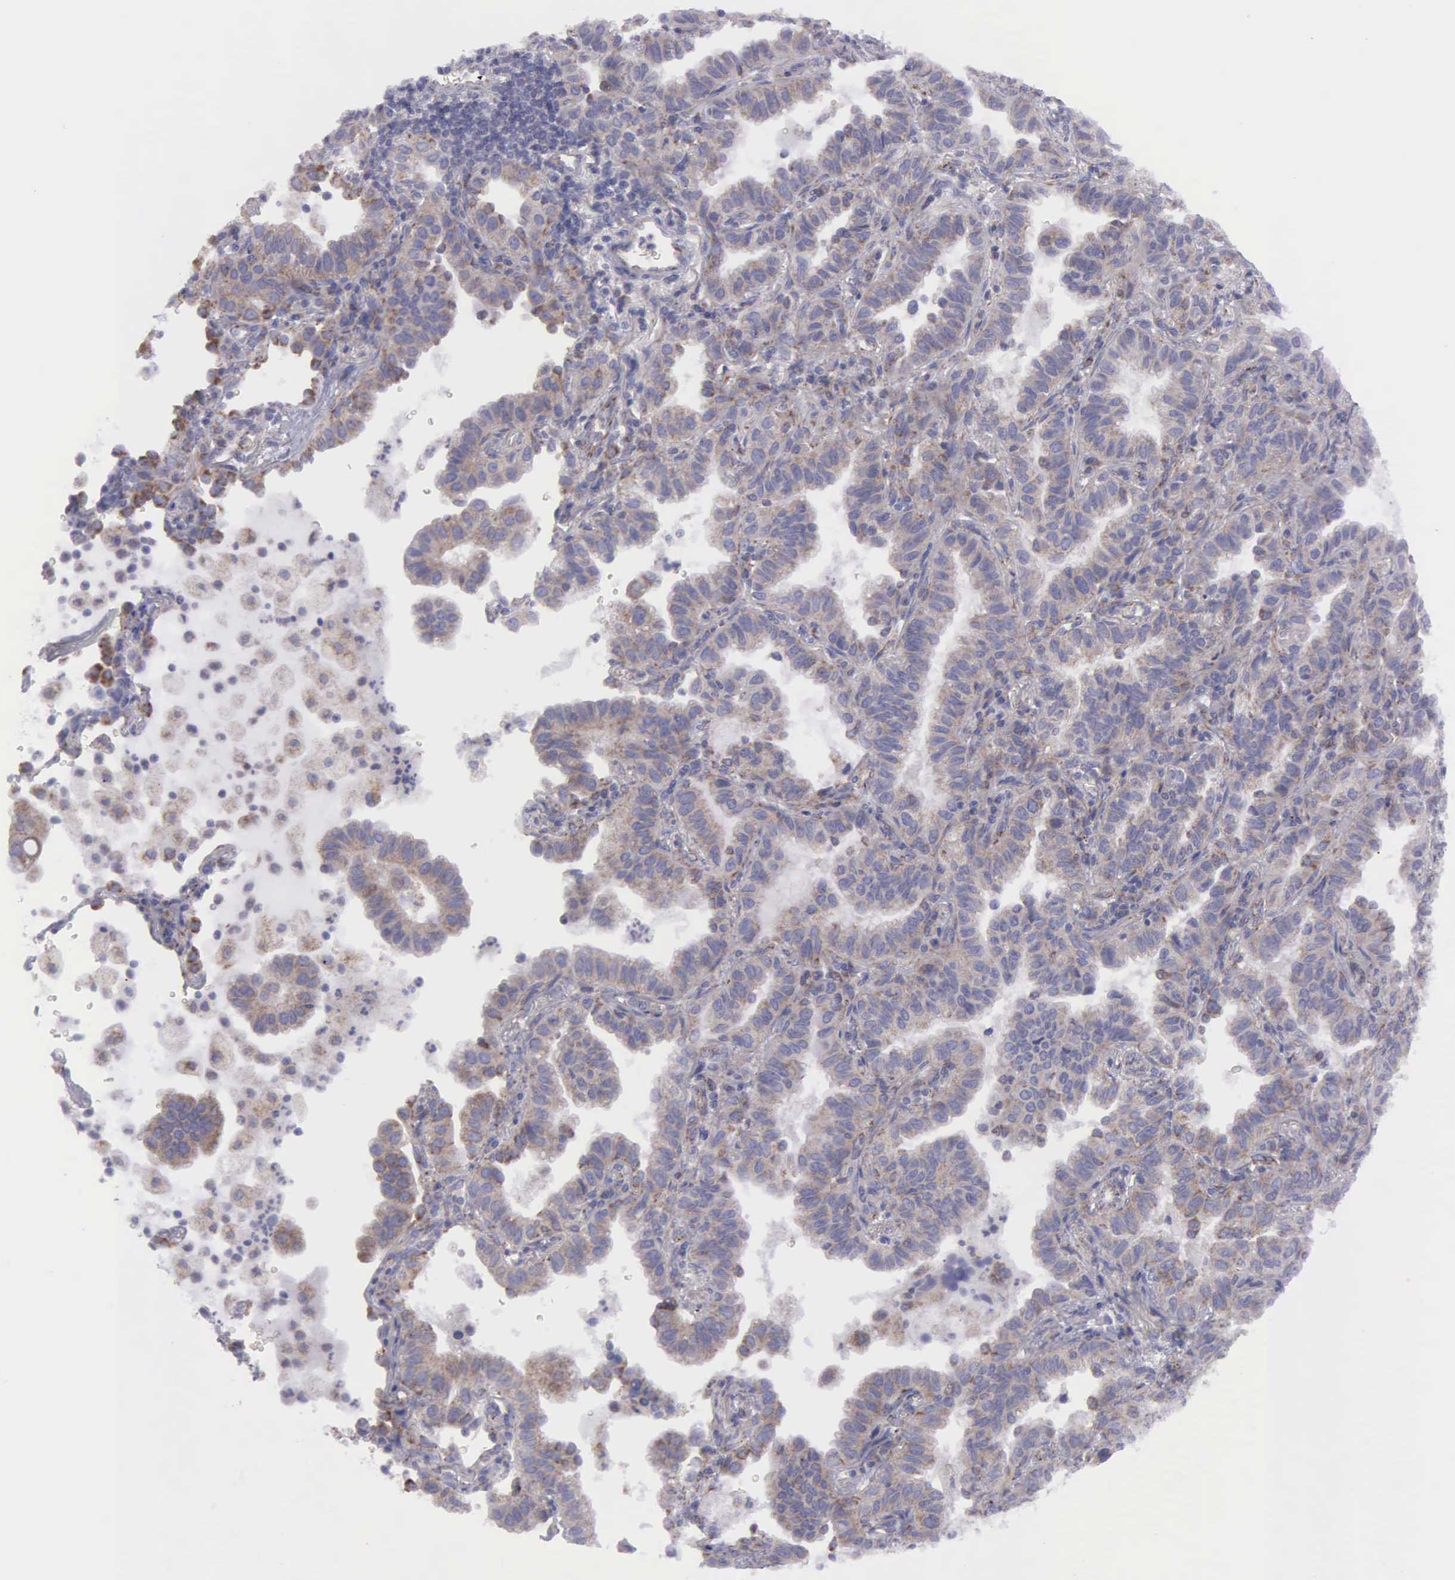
{"staining": {"intensity": "weak", "quantity": "<25%", "location": "cytoplasmic/membranous"}, "tissue": "lung cancer", "cell_type": "Tumor cells", "image_type": "cancer", "snomed": [{"axis": "morphology", "description": "Adenocarcinoma, NOS"}, {"axis": "topography", "description": "Lung"}], "caption": "A histopathology image of human lung cancer is negative for staining in tumor cells.", "gene": "SYNJ2BP", "patient": {"sex": "female", "age": 50}}